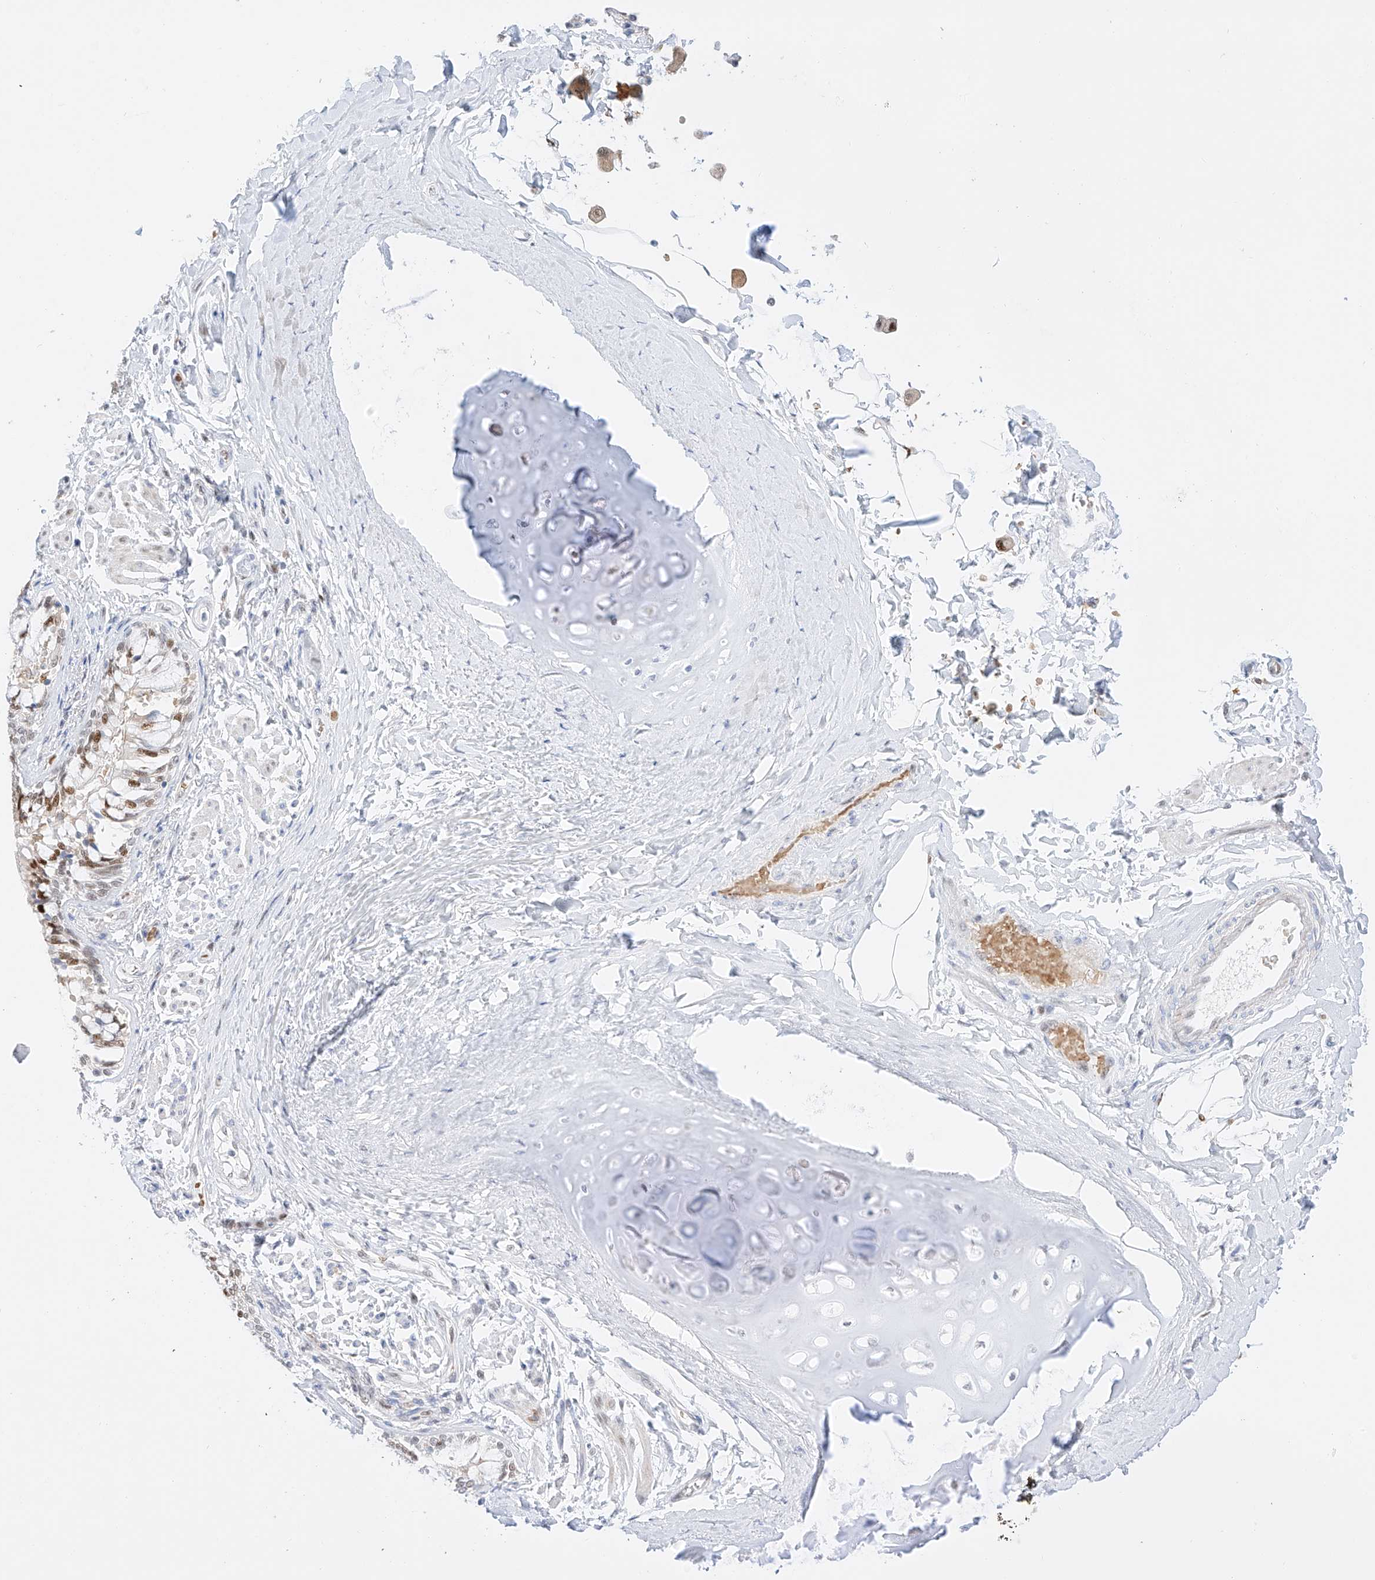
{"staining": {"intensity": "moderate", "quantity": ">75%", "location": "nuclear"}, "tissue": "bronchus", "cell_type": "Respiratory epithelial cells", "image_type": "normal", "snomed": [{"axis": "morphology", "description": "Normal tissue, NOS"}, {"axis": "morphology", "description": "Inflammation, NOS"}, {"axis": "topography", "description": "Lung"}], "caption": "A high-resolution micrograph shows IHC staining of benign bronchus, which demonstrates moderate nuclear positivity in approximately >75% of respiratory epithelial cells.", "gene": "APIP", "patient": {"sex": "female", "age": 46}}